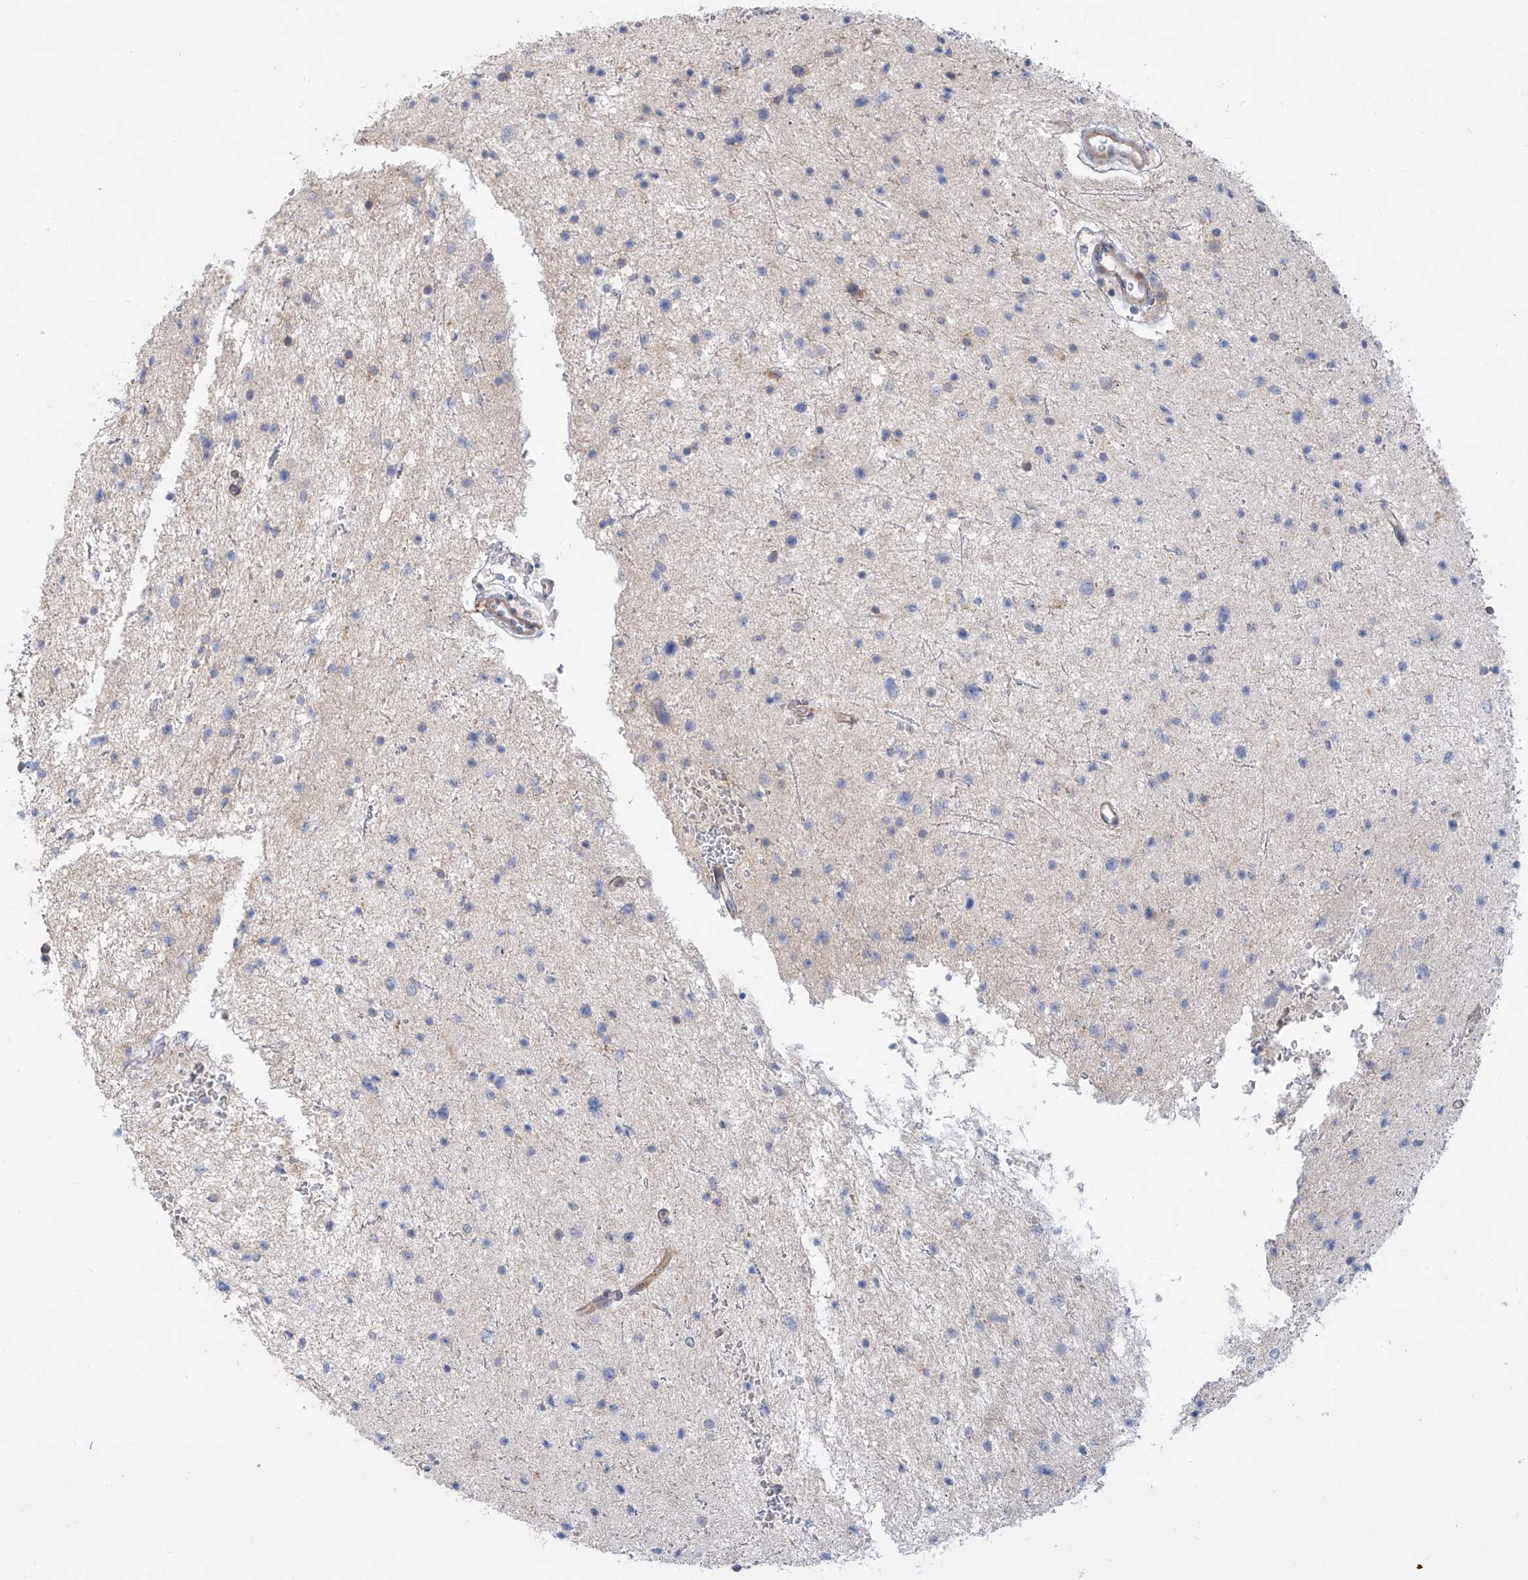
{"staining": {"intensity": "negative", "quantity": "none", "location": "none"}, "tissue": "glioma", "cell_type": "Tumor cells", "image_type": "cancer", "snomed": [{"axis": "morphology", "description": "Glioma, malignant, Low grade"}, {"axis": "topography", "description": "Brain"}], "caption": "The micrograph reveals no staining of tumor cells in glioma.", "gene": "LRRC1", "patient": {"sex": "female", "age": 37}}